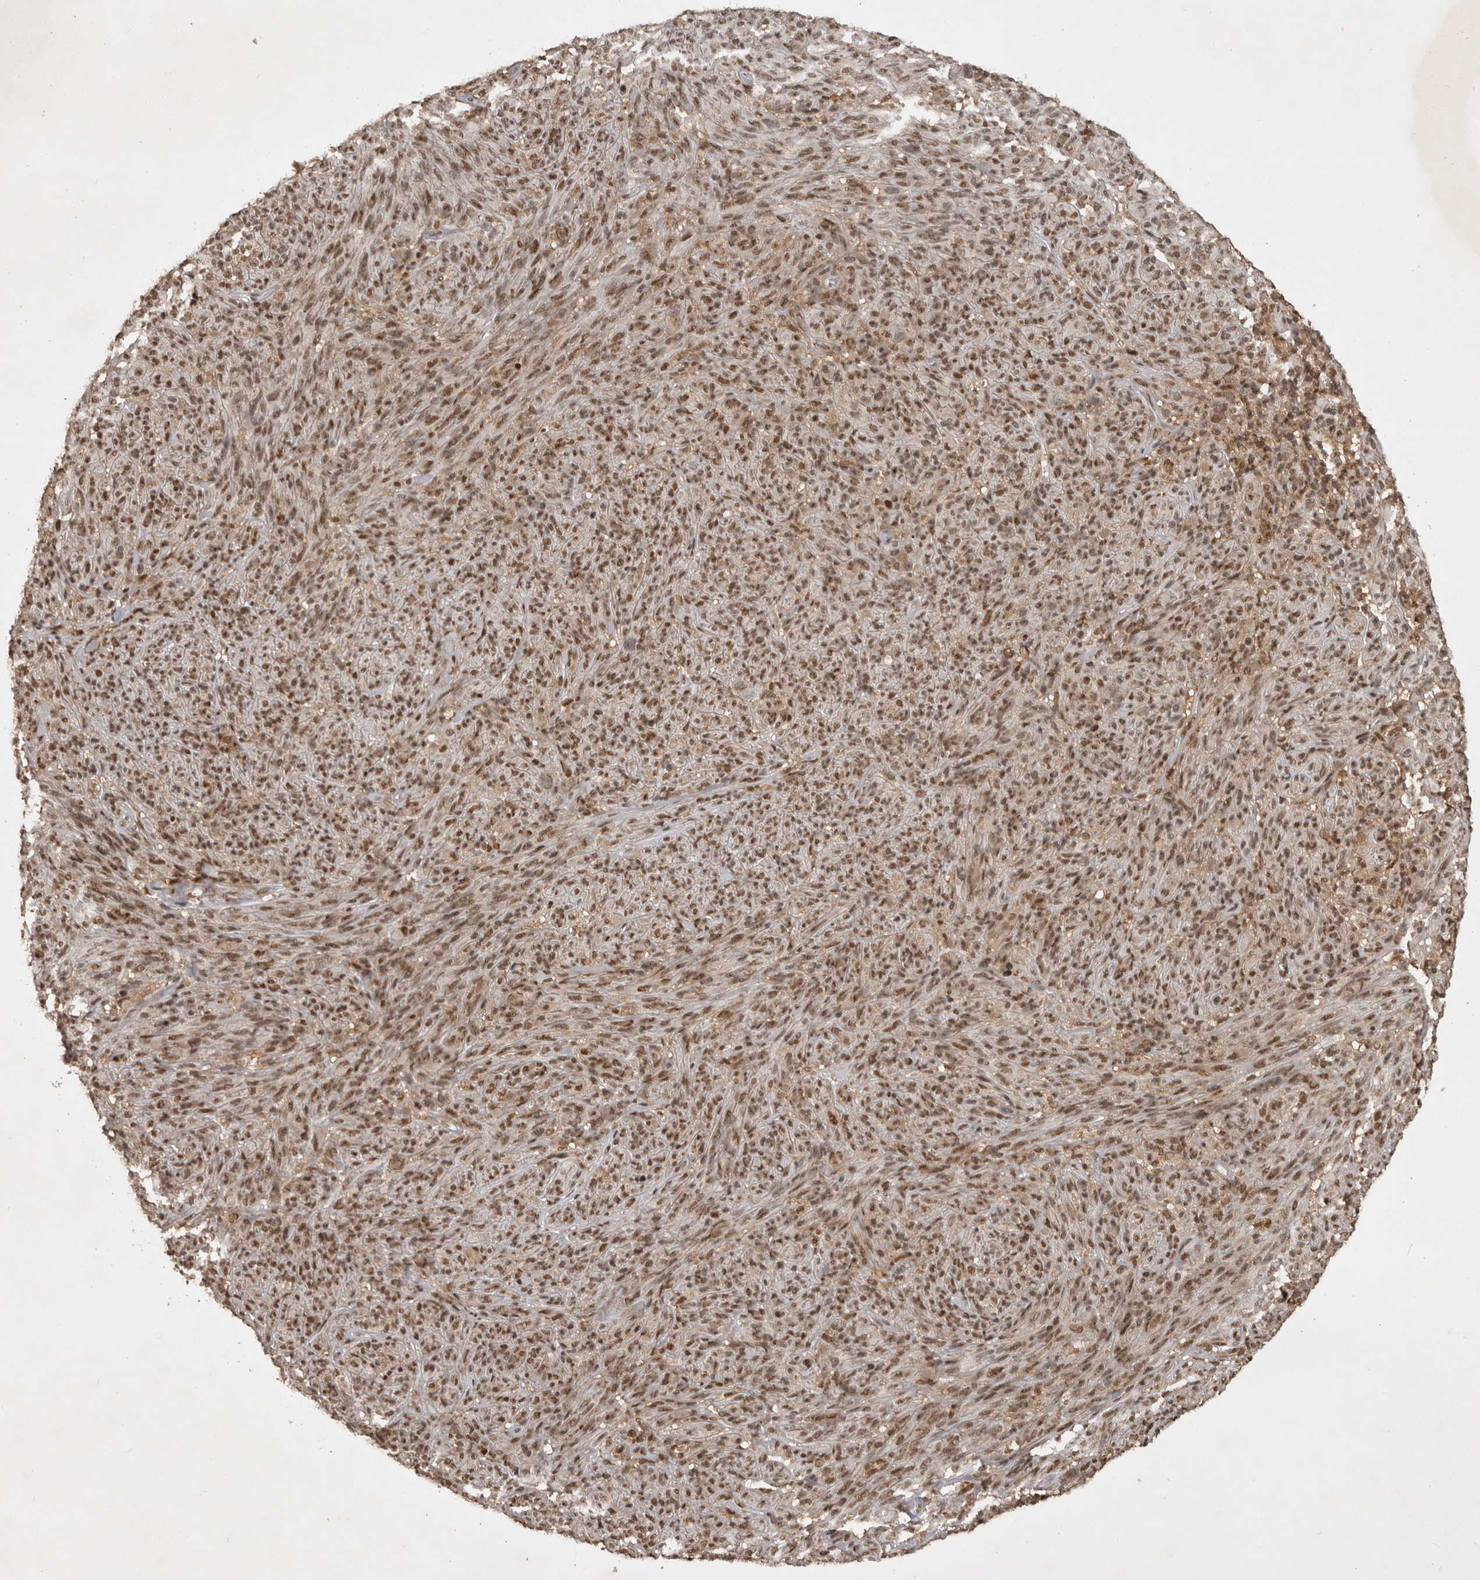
{"staining": {"intensity": "moderate", "quantity": ">75%", "location": "nuclear"}, "tissue": "melanoma", "cell_type": "Tumor cells", "image_type": "cancer", "snomed": [{"axis": "morphology", "description": "Malignant melanoma, NOS"}, {"axis": "topography", "description": "Skin of head"}], "caption": "Immunohistochemistry (IHC) of human melanoma exhibits medium levels of moderate nuclear expression in approximately >75% of tumor cells.", "gene": "CBLL1", "patient": {"sex": "male", "age": 96}}